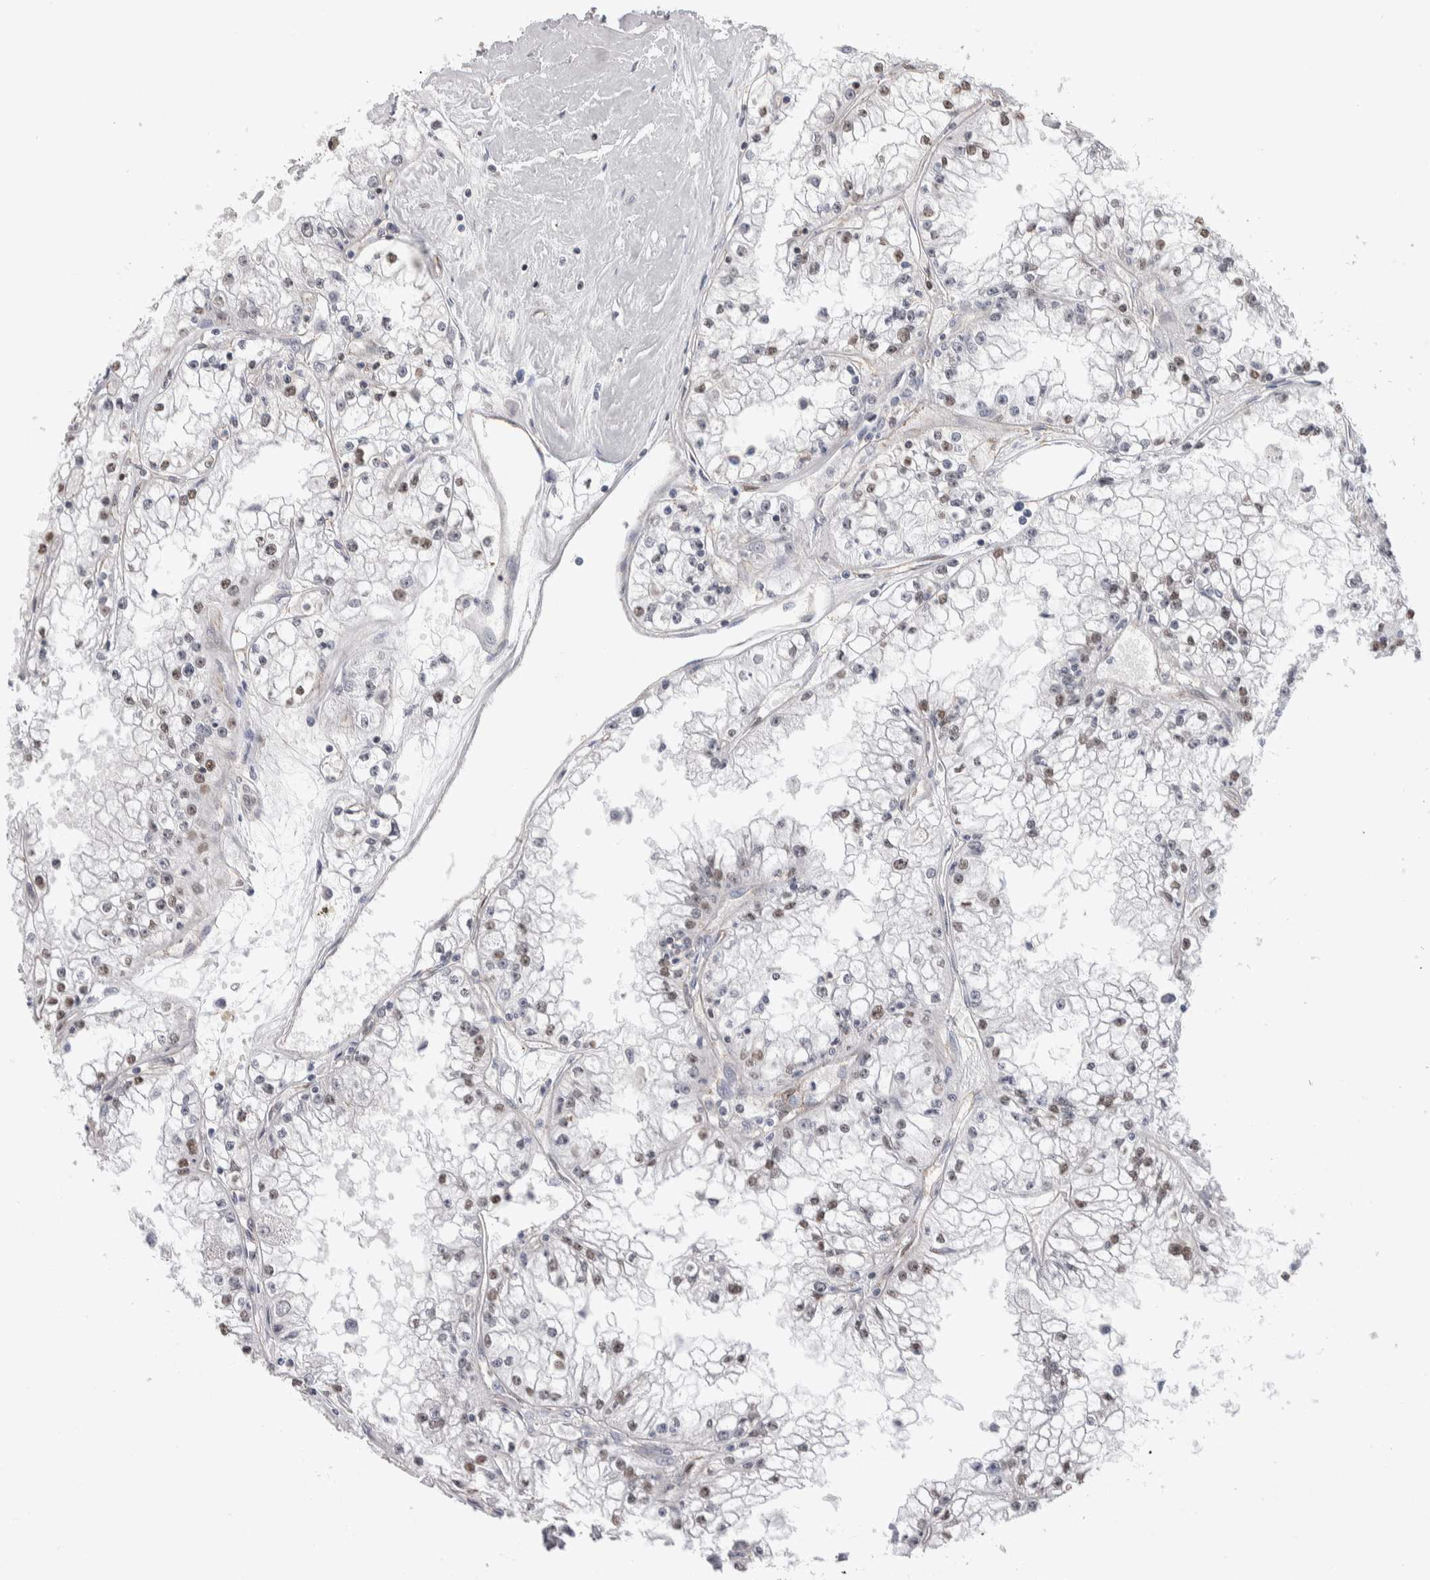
{"staining": {"intensity": "weak", "quantity": "25%-75%", "location": "nuclear"}, "tissue": "renal cancer", "cell_type": "Tumor cells", "image_type": "cancer", "snomed": [{"axis": "morphology", "description": "Adenocarcinoma, NOS"}, {"axis": "topography", "description": "Kidney"}], "caption": "Protein analysis of renal cancer (adenocarcinoma) tissue demonstrates weak nuclear expression in about 25%-75% of tumor cells.", "gene": "ZBTB49", "patient": {"sex": "male", "age": 56}}